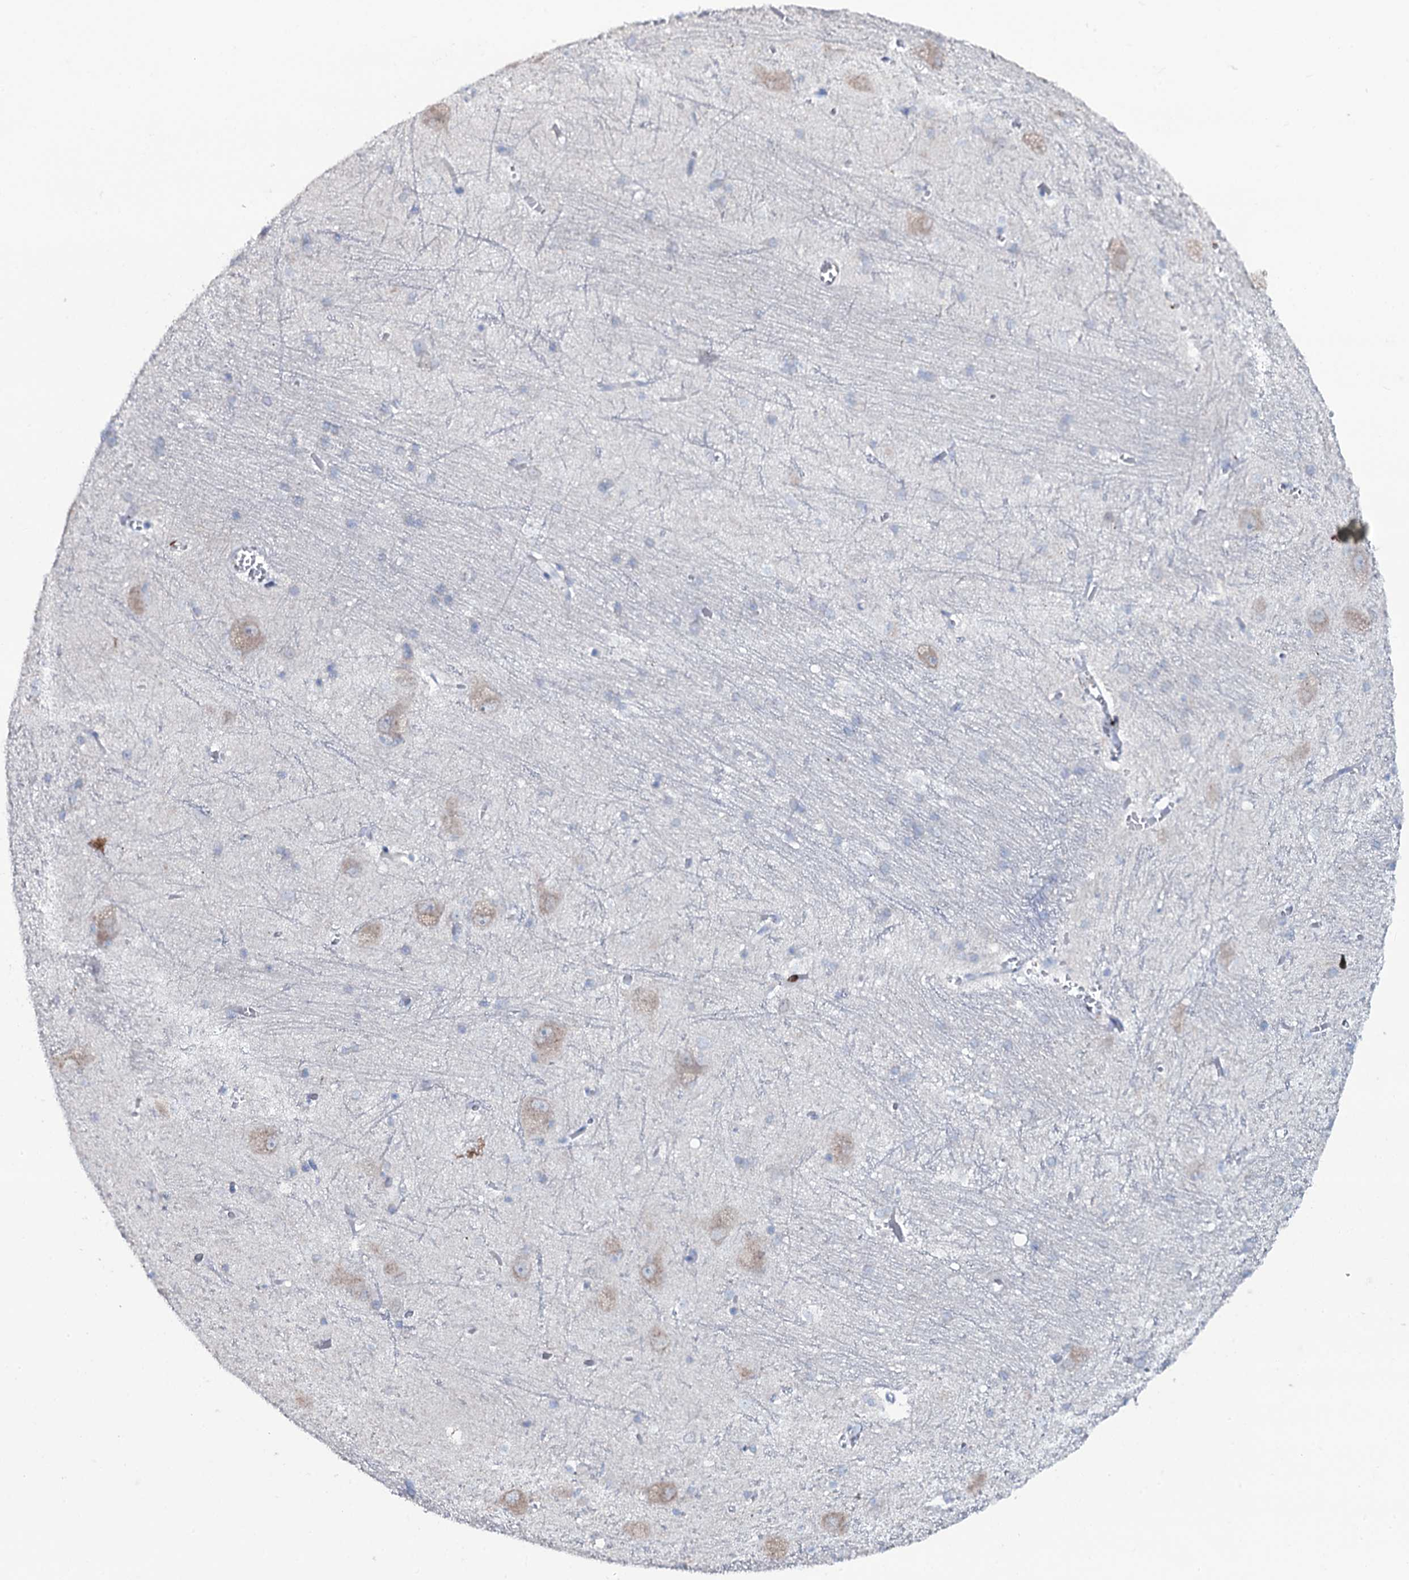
{"staining": {"intensity": "negative", "quantity": "none", "location": "none"}, "tissue": "caudate", "cell_type": "Glial cells", "image_type": "normal", "snomed": [{"axis": "morphology", "description": "Normal tissue, NOS"}, {"axis": "topography", "description": "Lateral ventricle wall"}], "caption": "A high-resolution image shows IHC staining of unremarkable caudate, which demonstrates no significant staining in glial cells.", "gene": "OSBPL2", "patient": {"sex": "male", "age": 37}}